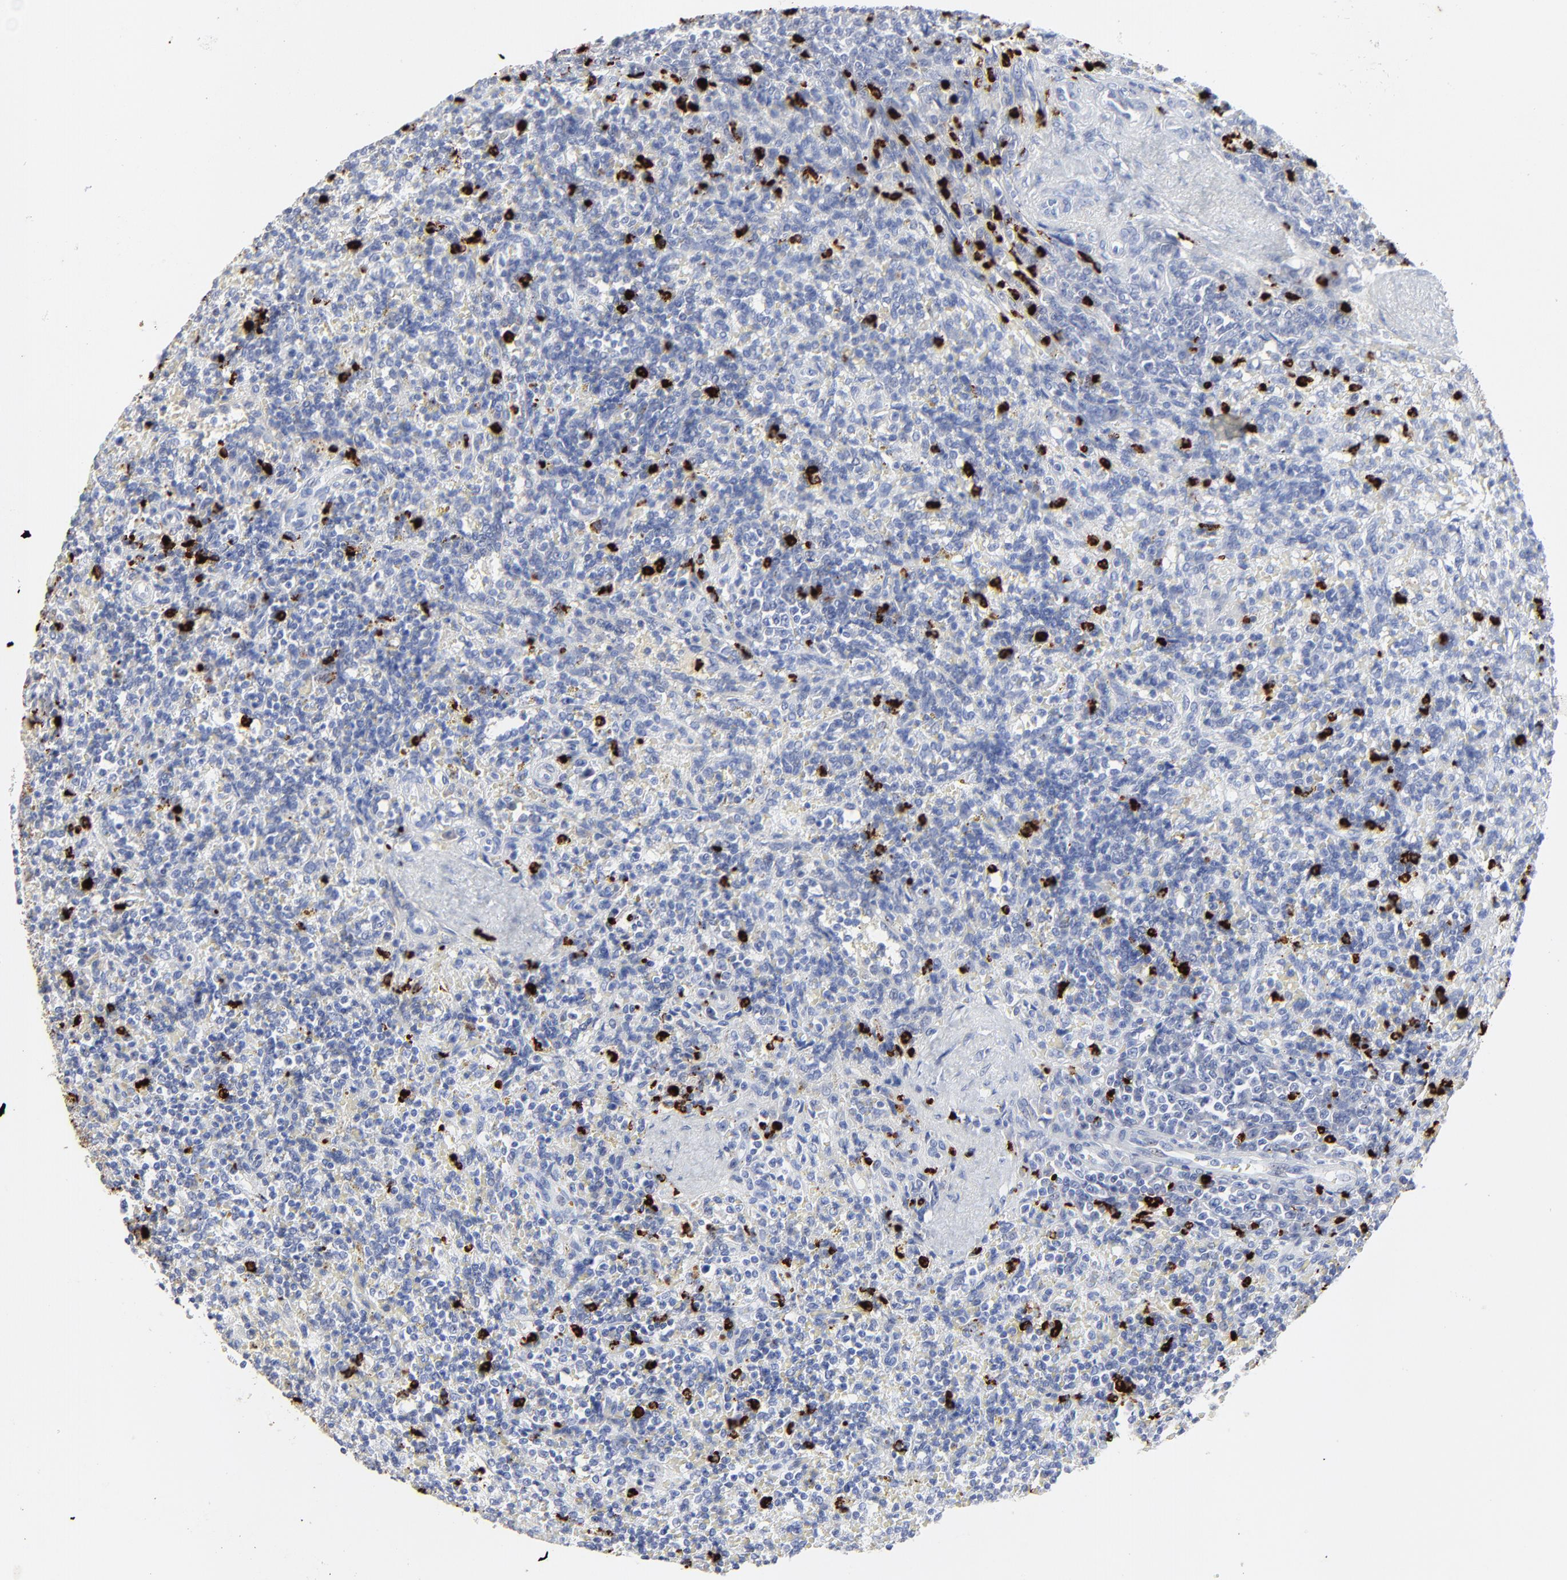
{"staining": {"intensity": "negative", "quantity": "none", "location": "none"}, "tissue": "lymphoma", "cell_type": "Tumor cells", "image_type": "cancer", "snomed": [{"axis": "morphology", "description": "Malignant lymphoma, non-Hodgkin's type, Low grade"}, {"axis": "topography", "description": "Spleen"}], "caption": "Tumor cells are negative for protein expression in human low-grade malignant lymphoma, non-Hodgkin's type.", "gene": "LCN2", "patient": {"sex": "male", "age": 67}}